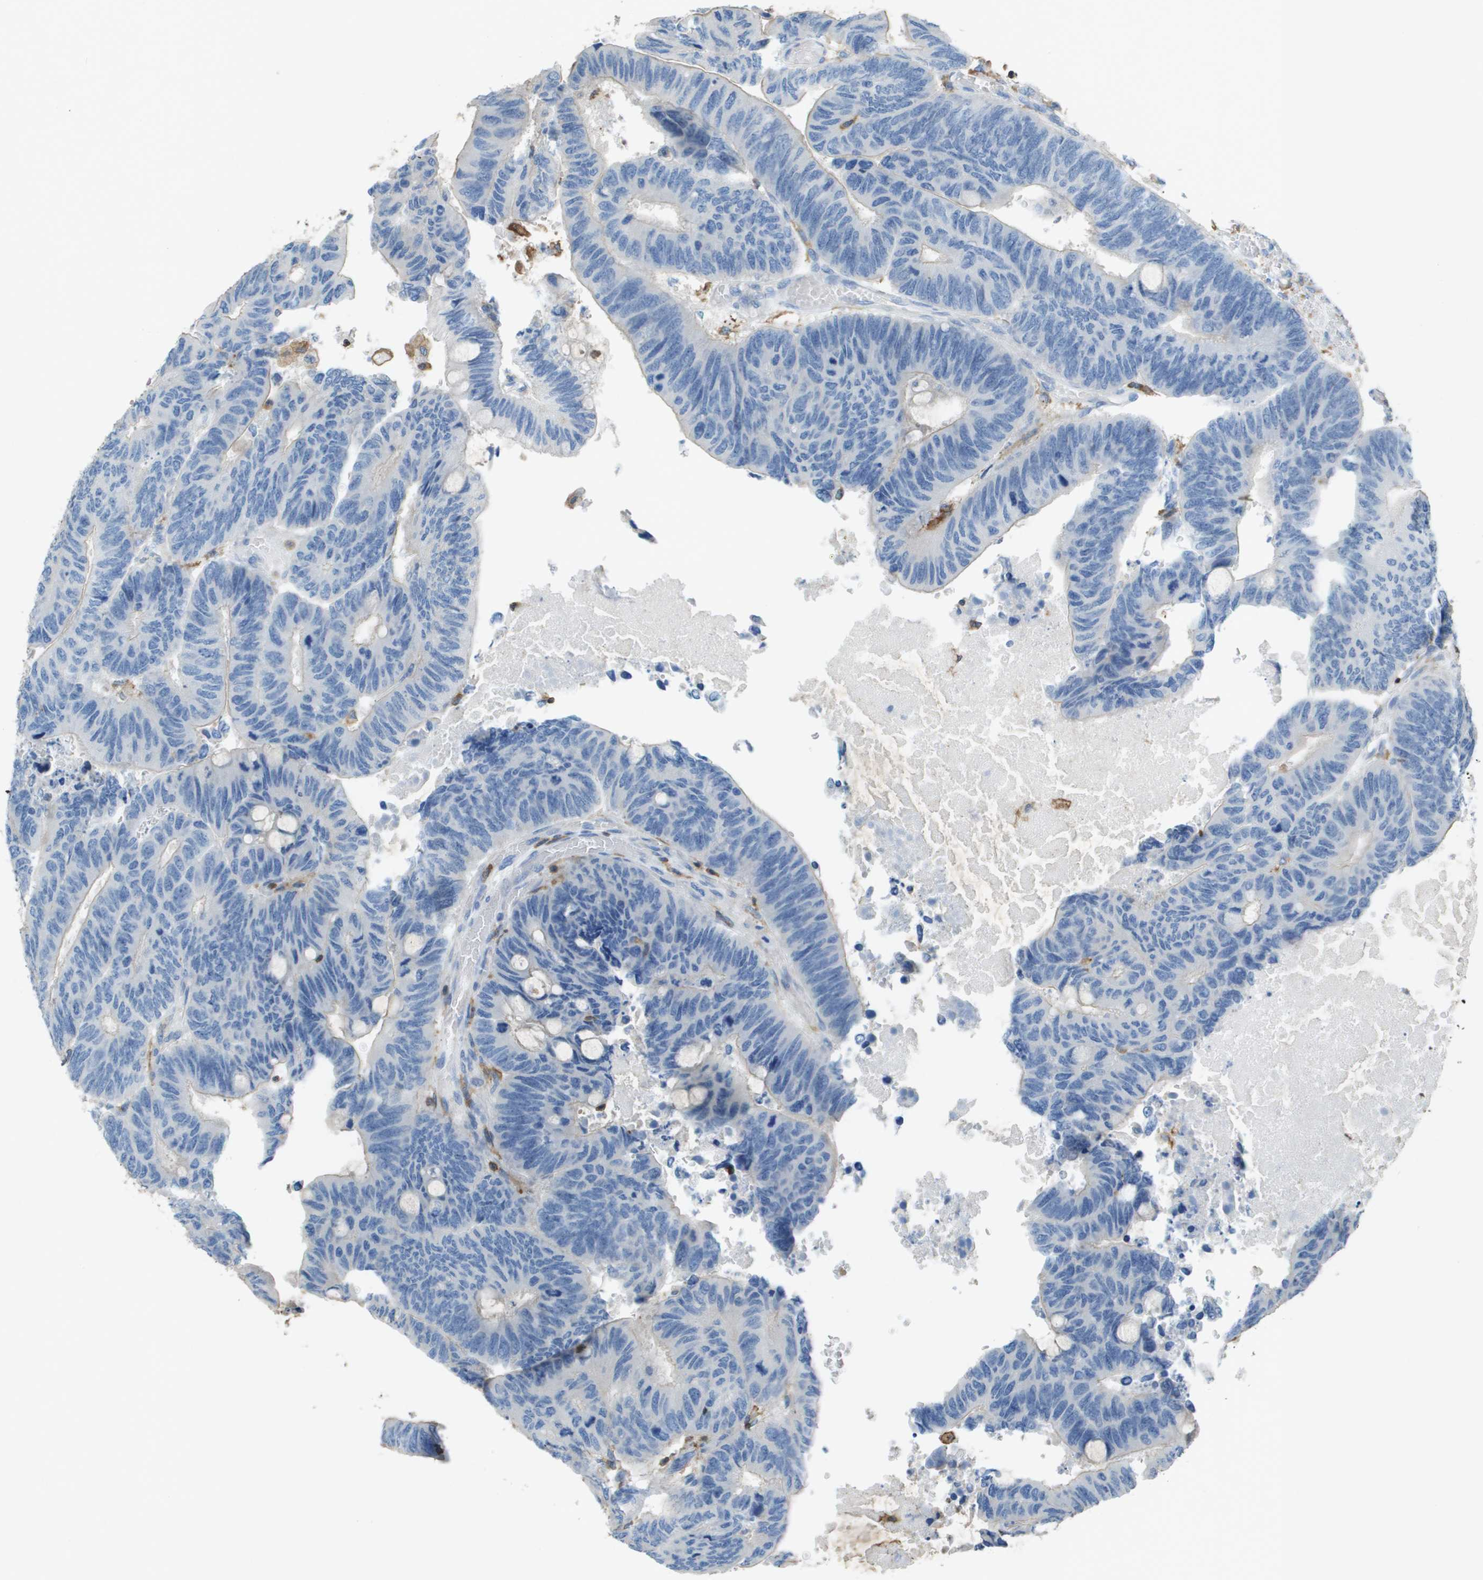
{"staining": {"intensity": "negative", "quantity": "none", "location": "none"}, "tissue": "colorectal cancer", "cell_type": "Tumor cells", "image_type": "cancer", "snomed": [{"axis": "morphology", "description": "Normal tissue, NOS"}, {"axis": "morphology", "description": "Adenocarcinoma, NOS"}, {"axis": "topography", "description": "Rectum"}, {"axis": "topography", "description": "Peripheral nerve tissue"}], "caption": "Human colorectal cancer stained for a protein using IHC reveals no expression in tumor cells.", "gene": "APBB1IP", "patient": {"sex": "male", "age": 92}}